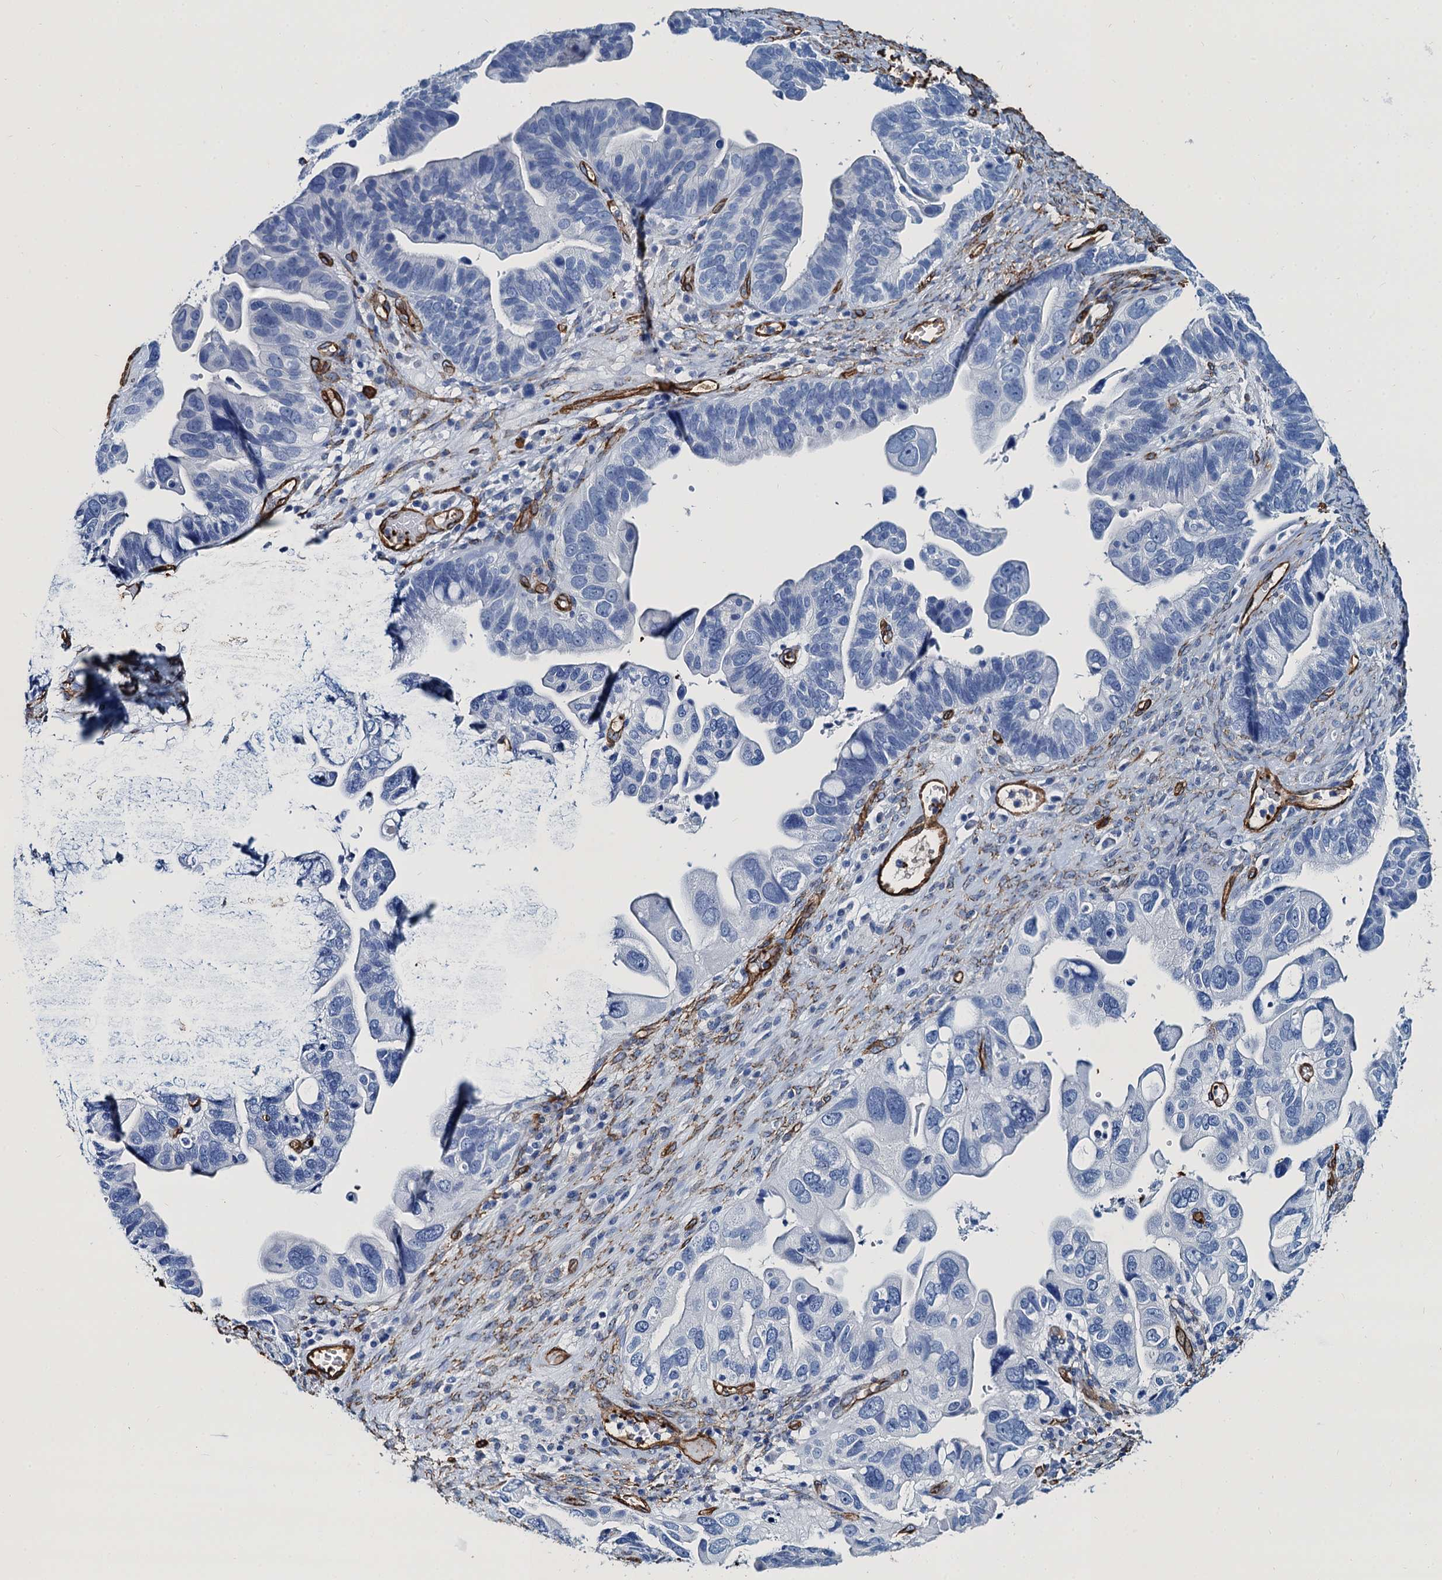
{"staining": {"intensity": "negative", "quantity": "none", "location": "none"}, "tissue": "ovarian cancer", "cell_type": "Tumor cells", "image_type": "cancer", "snomed": [{"axis": "morphology", "description": "Cystadenocarcinoma, serous, NOS"}, {"axis": "topography", "description": "Ovary"}], "caption": "Human serous cystadenocarcinoma (ovarian) stained for a protein using immunohistochemistry displays no staining in tumor cells.", "gene": "CAVIN2", "patient": {"sex": "female", "age": 56}}